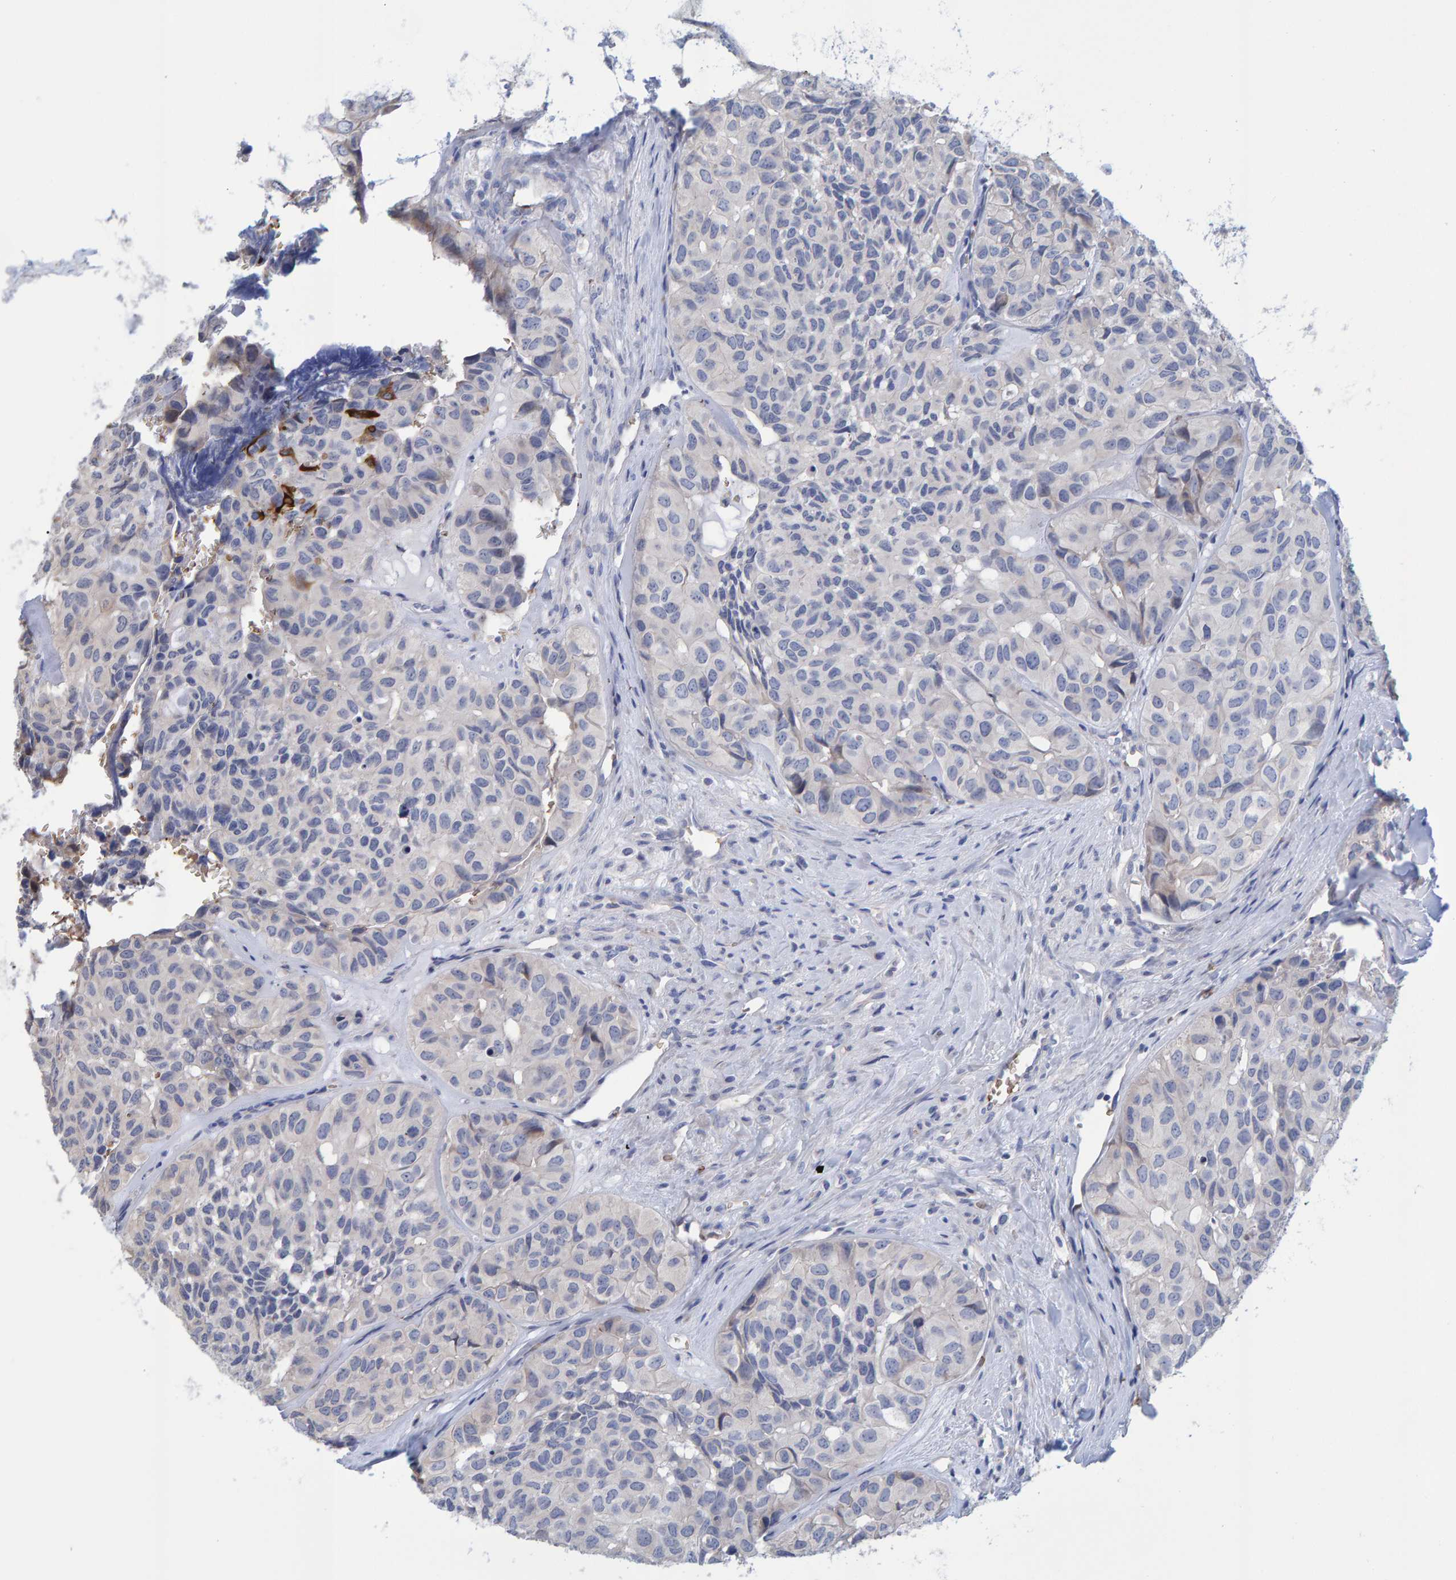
{"staining": {"intensity": "negative", "quantity": "none", "location": "none"}, "tissue": "head and neck cancer", "cell_type": "Tumor cells", "image_type": "cancer", "snomed": [{"axis": "morphology", "description": "Adenocarcinoma, NOS"}, {"axis": "topography", "description": "Salivary gland, NOS"}, {"axis": "topography", "description": "Head-Neck"}], "caption": "Image shows no protein expression in tumor cells of head and neck cancer tissue. The staining is performed using DAB (3,3'-diaminobenzidine) brown chromogen with nuclei counter-stained in using hematoxylin.", "gene": "VPS9D1", "patient": {"sex": "female", "age": 76}}